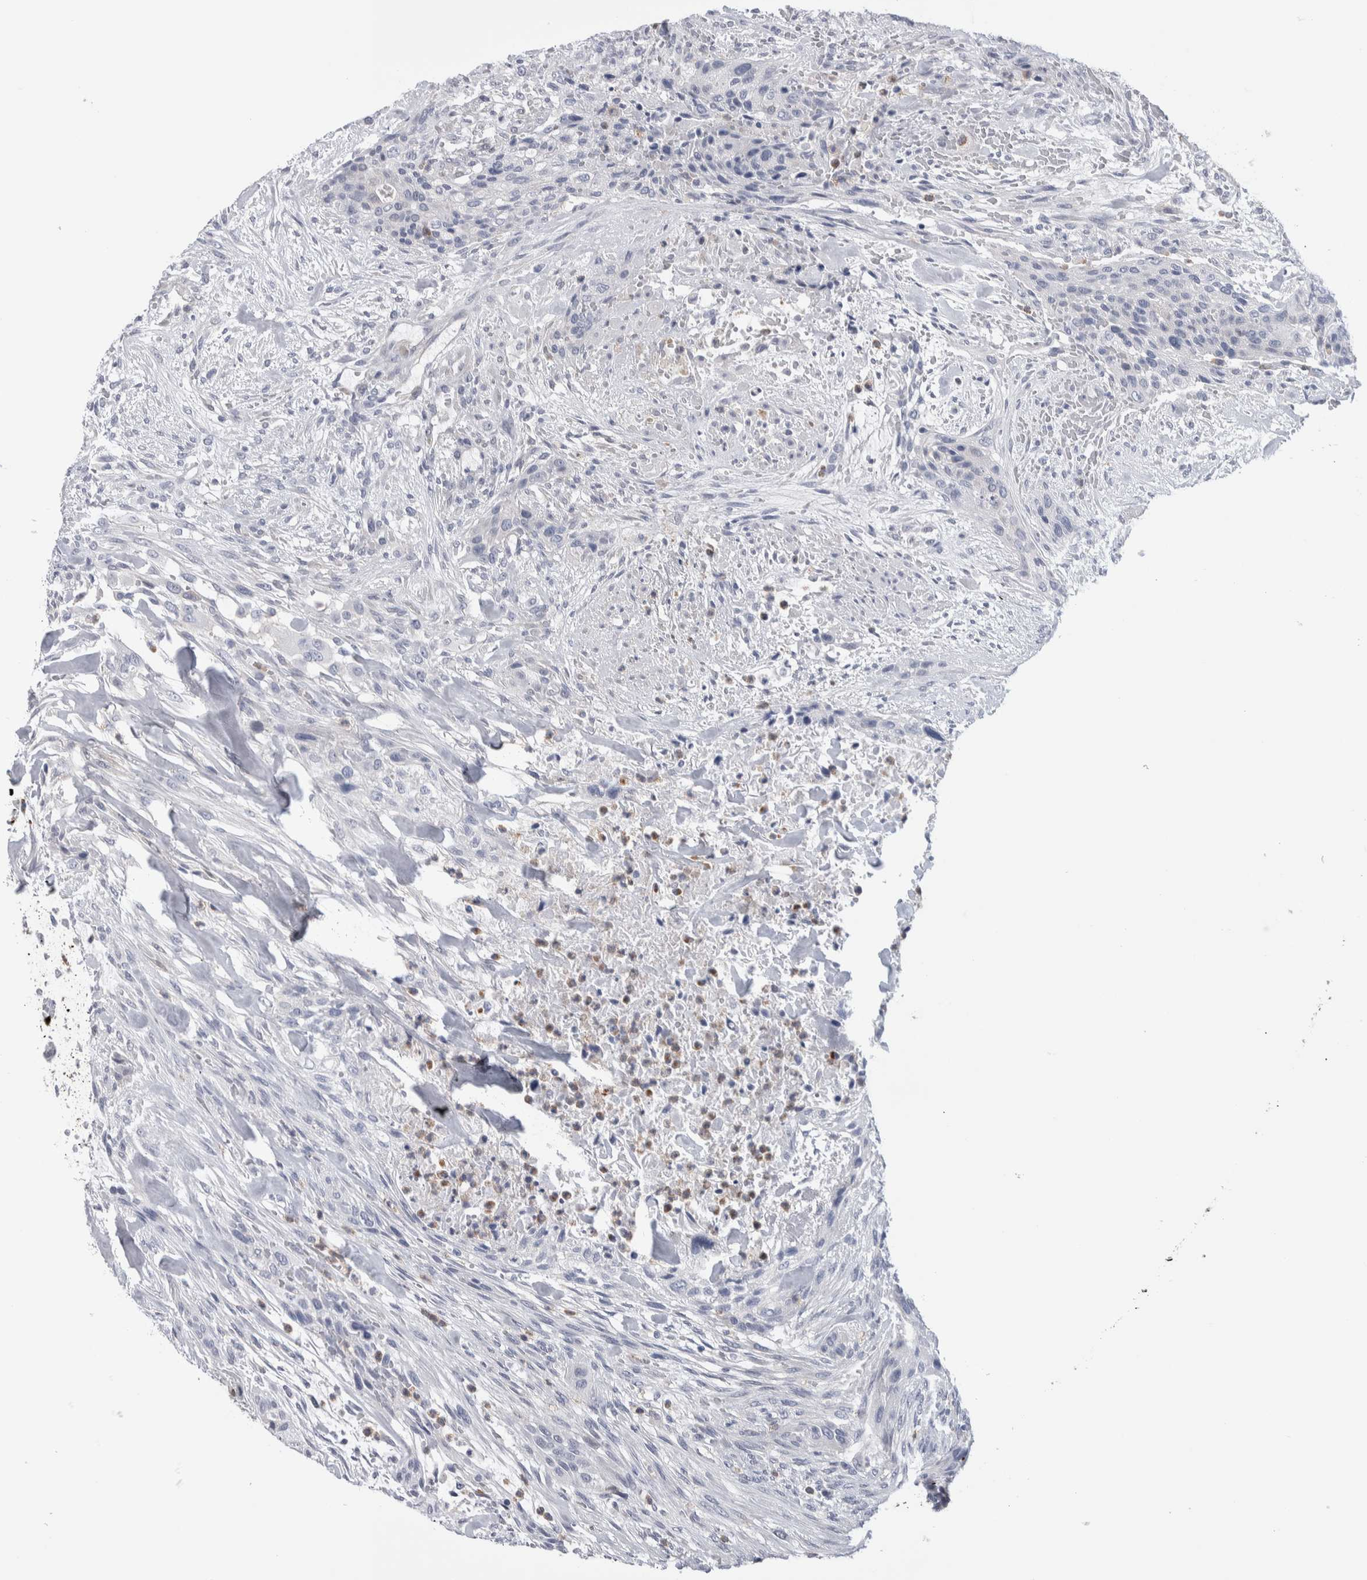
{"staining": {"intensity": "negative", "quantity": "none", "location": "none"}, "tissue": "urothelial cancer", "cell_type": "Tumor cells", "image_type": "cancer", "snomed": [{"axis": "morphology", "description": "Urothelial carcinoma, High grade"}, {"axis": "topography", "description": "Urinary bladder"}], "caption": "High magnification brightfield microscopy of urothelial cancer stained with DAB (brown) and counterstained with hematoxylin (blue): tumor cells show no significant expression.", "gene": "LURAP1L", "patient": {"sex": "male", "age": 35}}